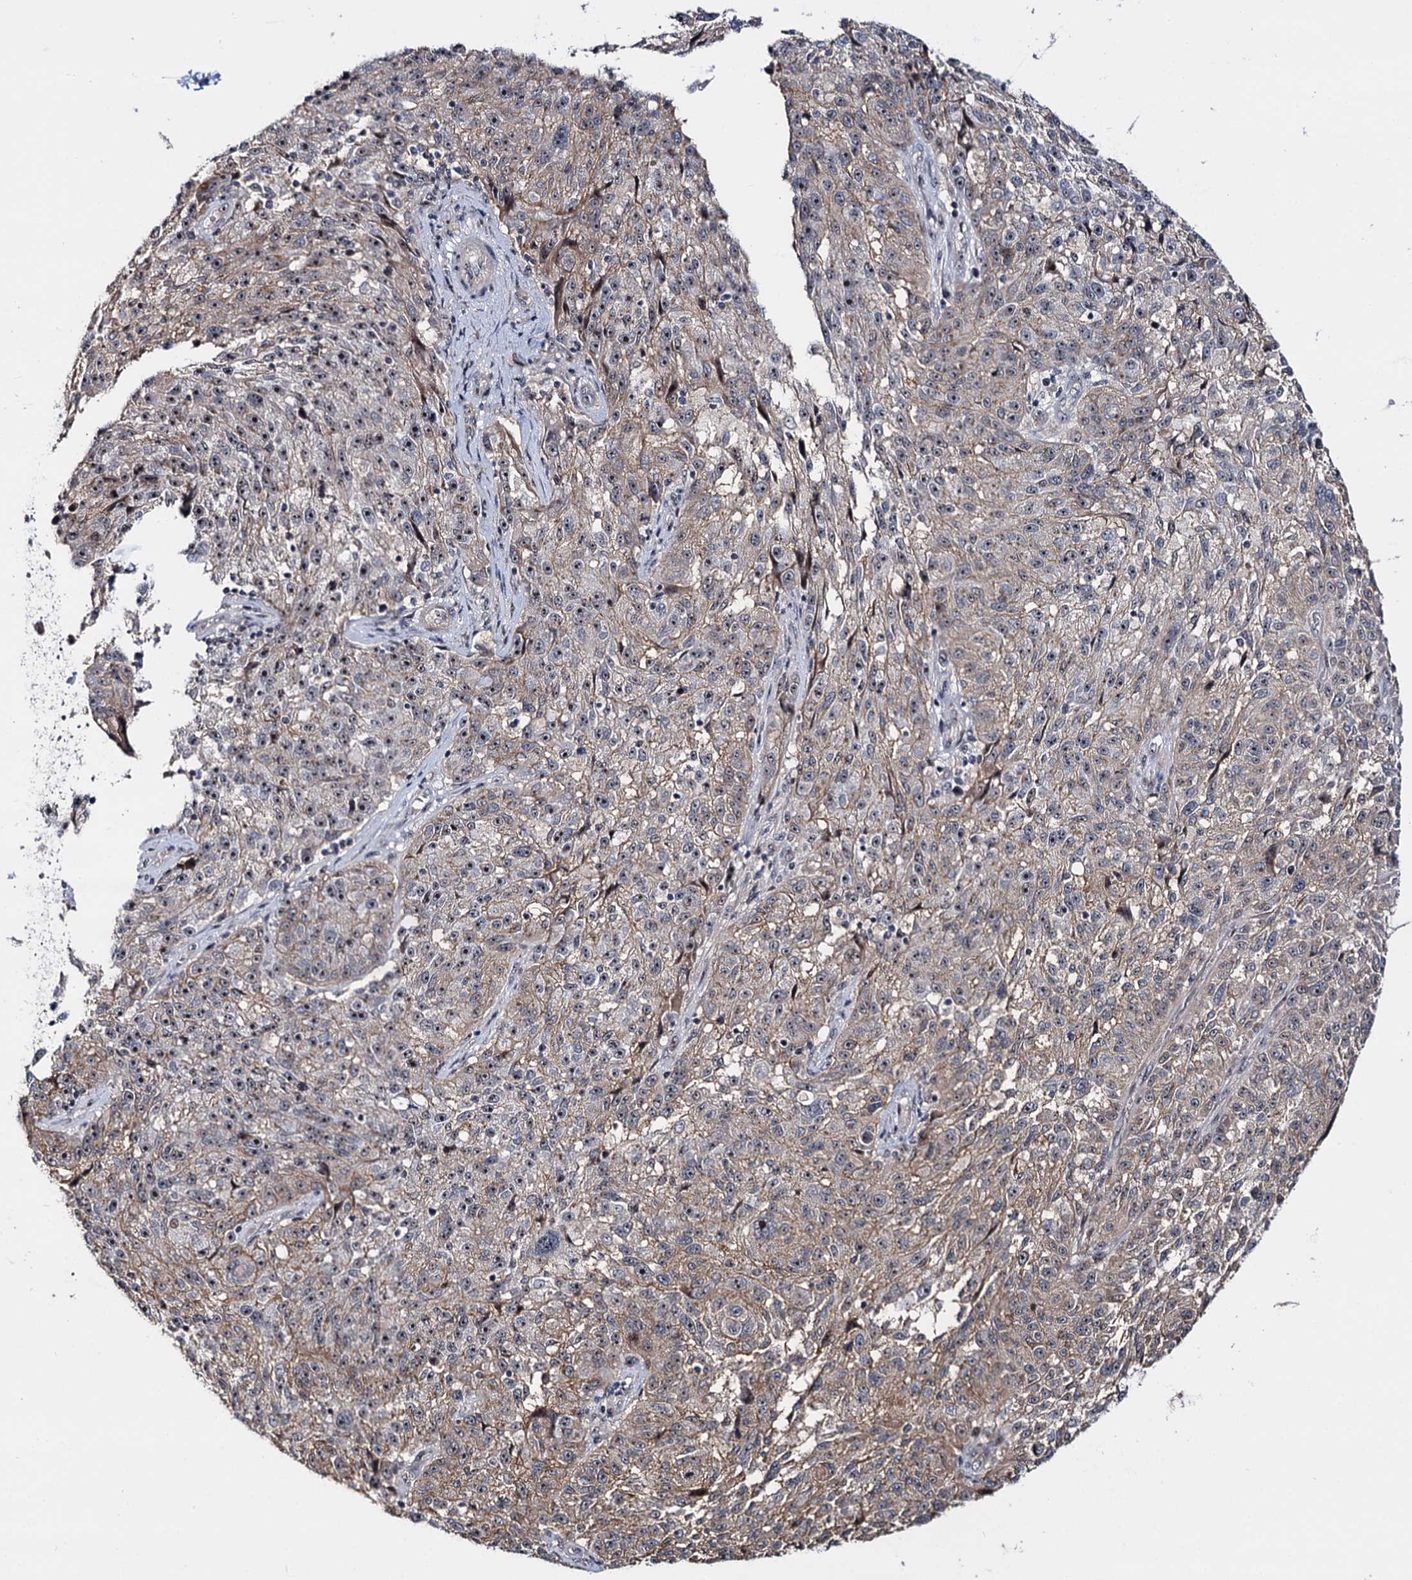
{"staining": {"intensity": "weak", "quantity": "25%-75%", "location": "cytoplasmic/membranous,nuclear"}, "tissue": "melanoma", "cell_type": "Tumor cells", "image_type": "cancer", "snomed": [{"axis": "morphology", "description": "Malignant melanoma, NOS"}, {"axis": "topography", "description": "Skin"}], "caption": "Immunohistochemical staining of human malignant melanoma reveals low levels of weak cytoplasmic/membranous and nuclear staining in about 25%-75% of tumor cells.", "gene": "SUPT20H", "patient": {"sex": "male", "age": 53}}